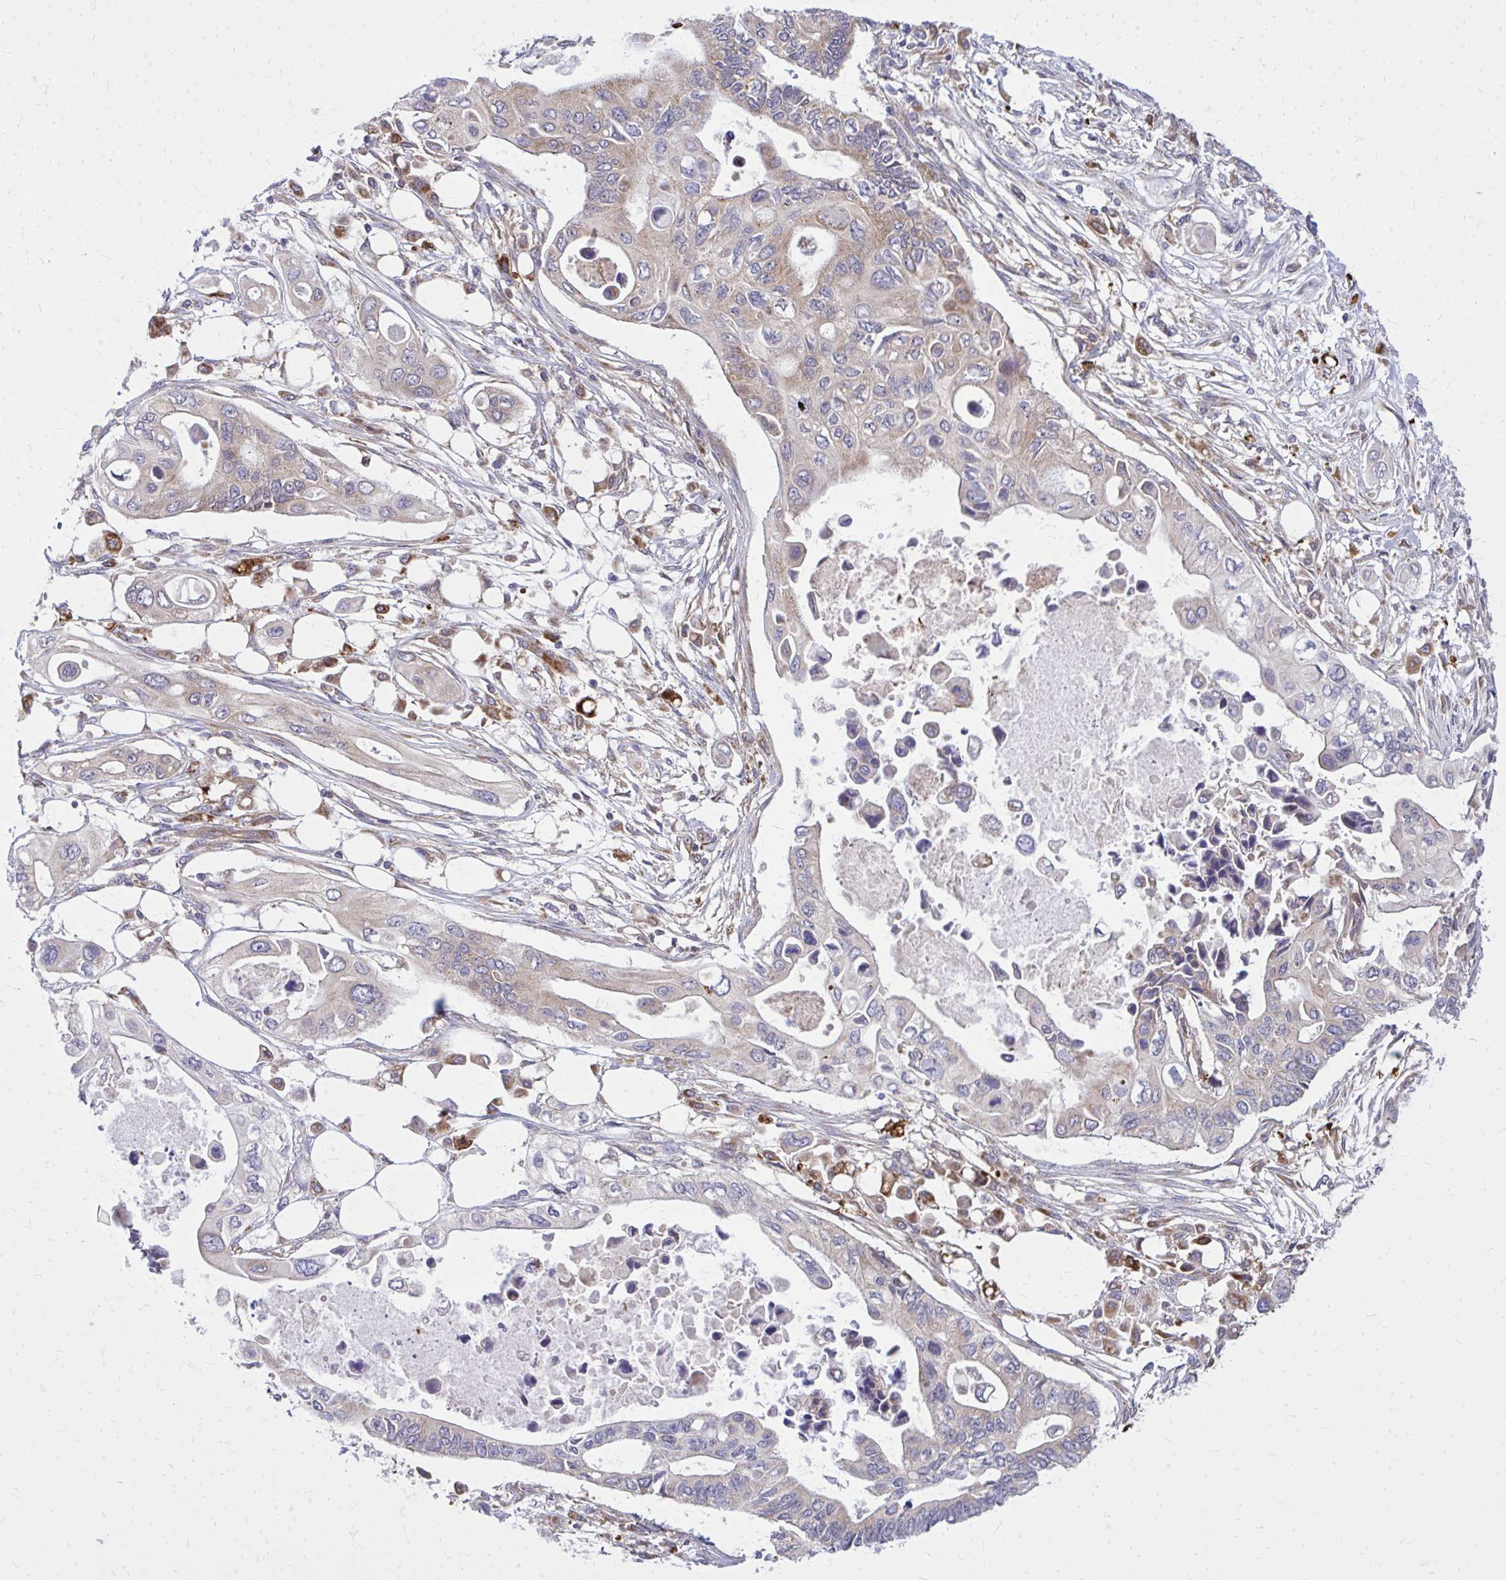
{"staining": {"intensity": "weak", "quantity": "25%-75%", "location": "cytoplasmic/membranous"}, "tissue": "pancreatic cancer", "cell_type": "Tumor cells", "image_type": "cancer", "snomed": [{"axis": "morphology", "description": "Adenocarcinoma, NOS"}, {"axis": "topography", "description": "Pancreas"}], "caption": "A brown stain labels weak cytoplasmic/membranous positivity of a protein in human pancreatic cancer tumor cells.", "gene": "PDK4", "patient": {"sex": "female", "age": 63}}